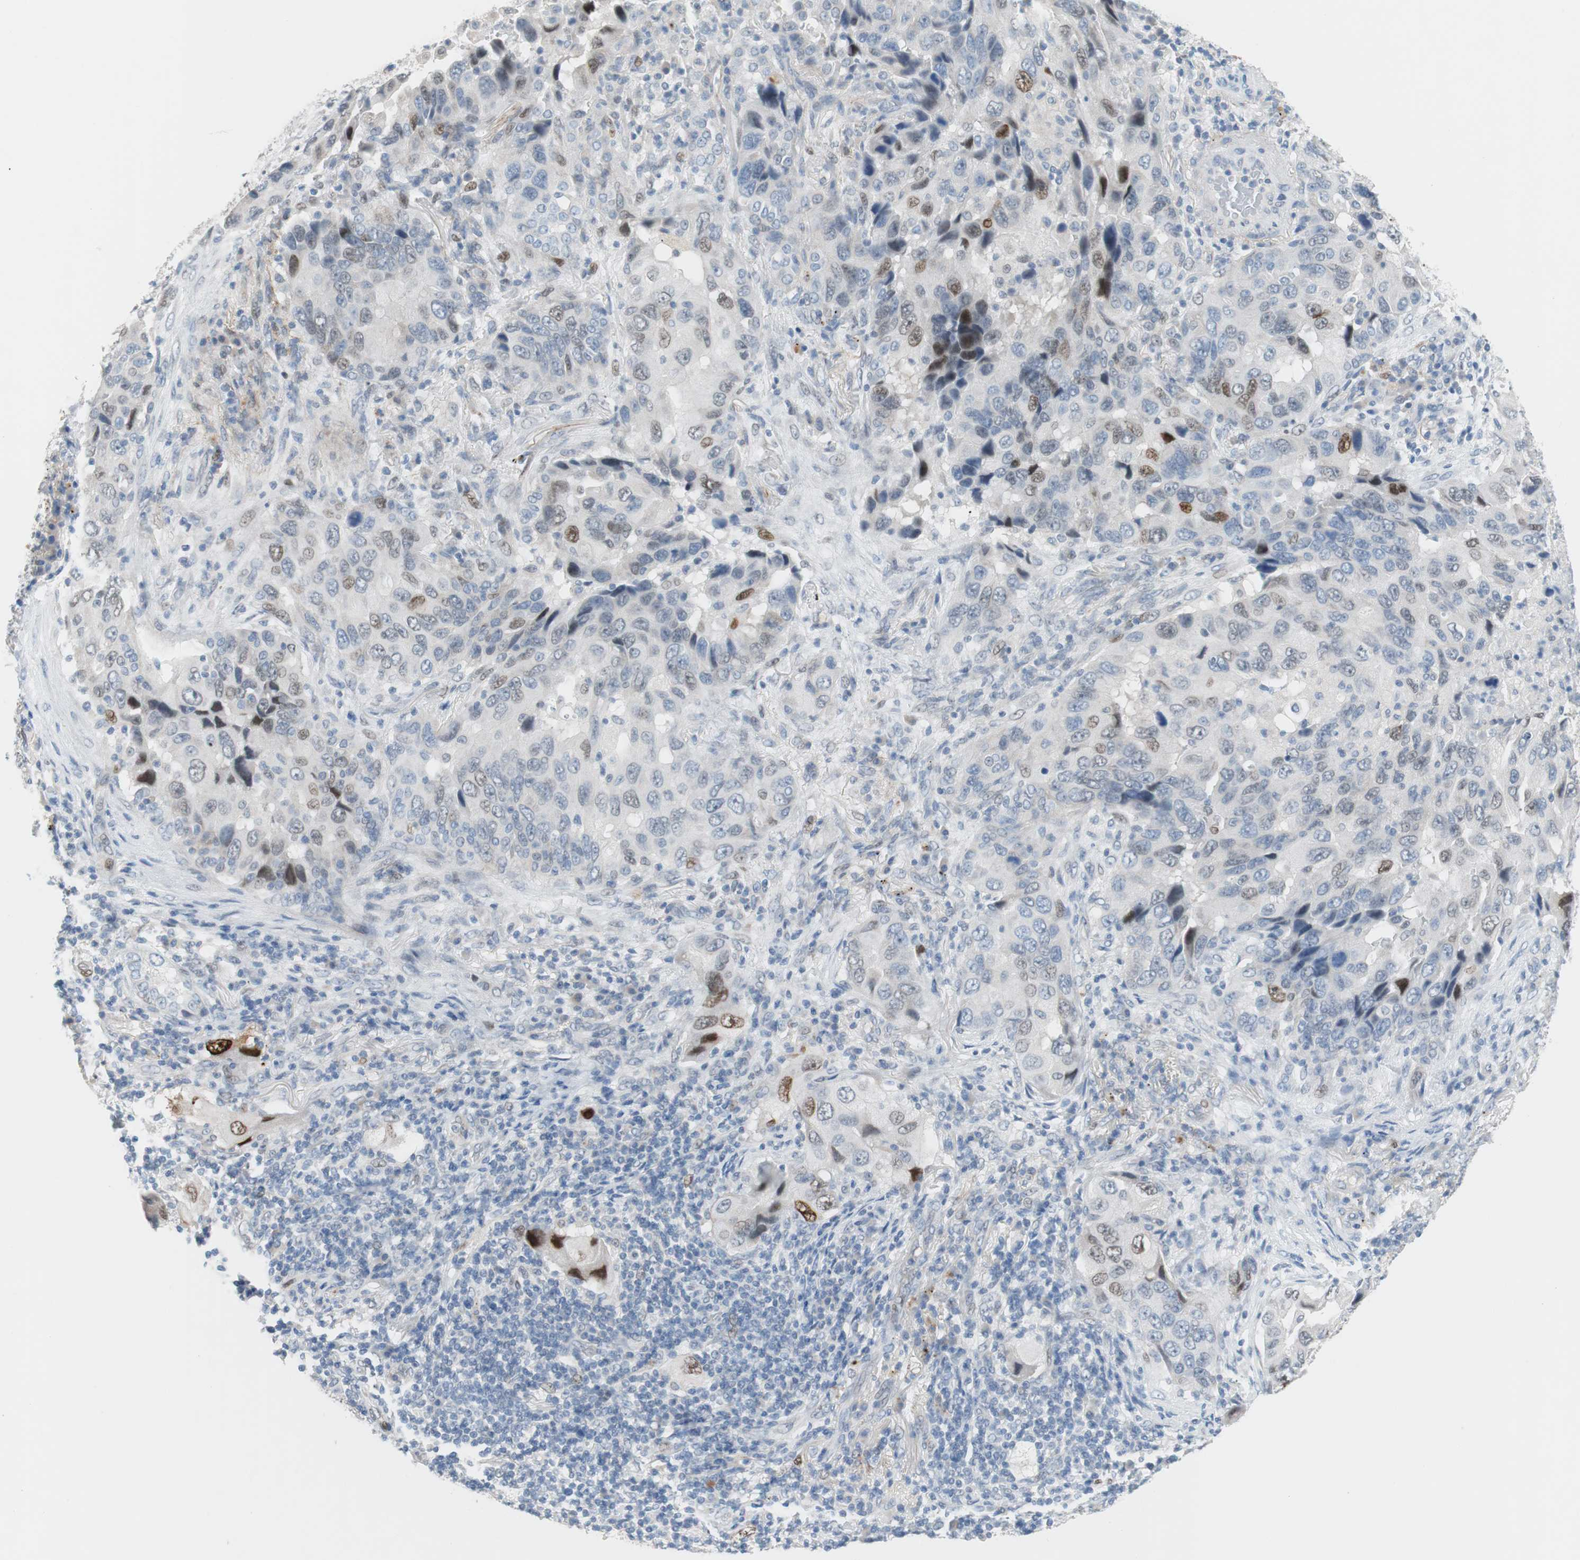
{"staining": {"intensity": "strong", "quantity": "25%-75%", "location": "nuclear"}, "tissue": "lung cancer", "cell_type": "Tumor cells", "image_type": "cancer", "snomed": [{"axis": "morphology", "description": "Adenocarcinoma, NOS"}, {"axis": "topography", "description": "Lung"}], "caption": "A high amount of strong nuclear expression is identified in approximately 25%-75% of tumor cells in lung cancer tissue.", "gene": "FOSL1", "patient": {"sex": "female", "age": 65}}